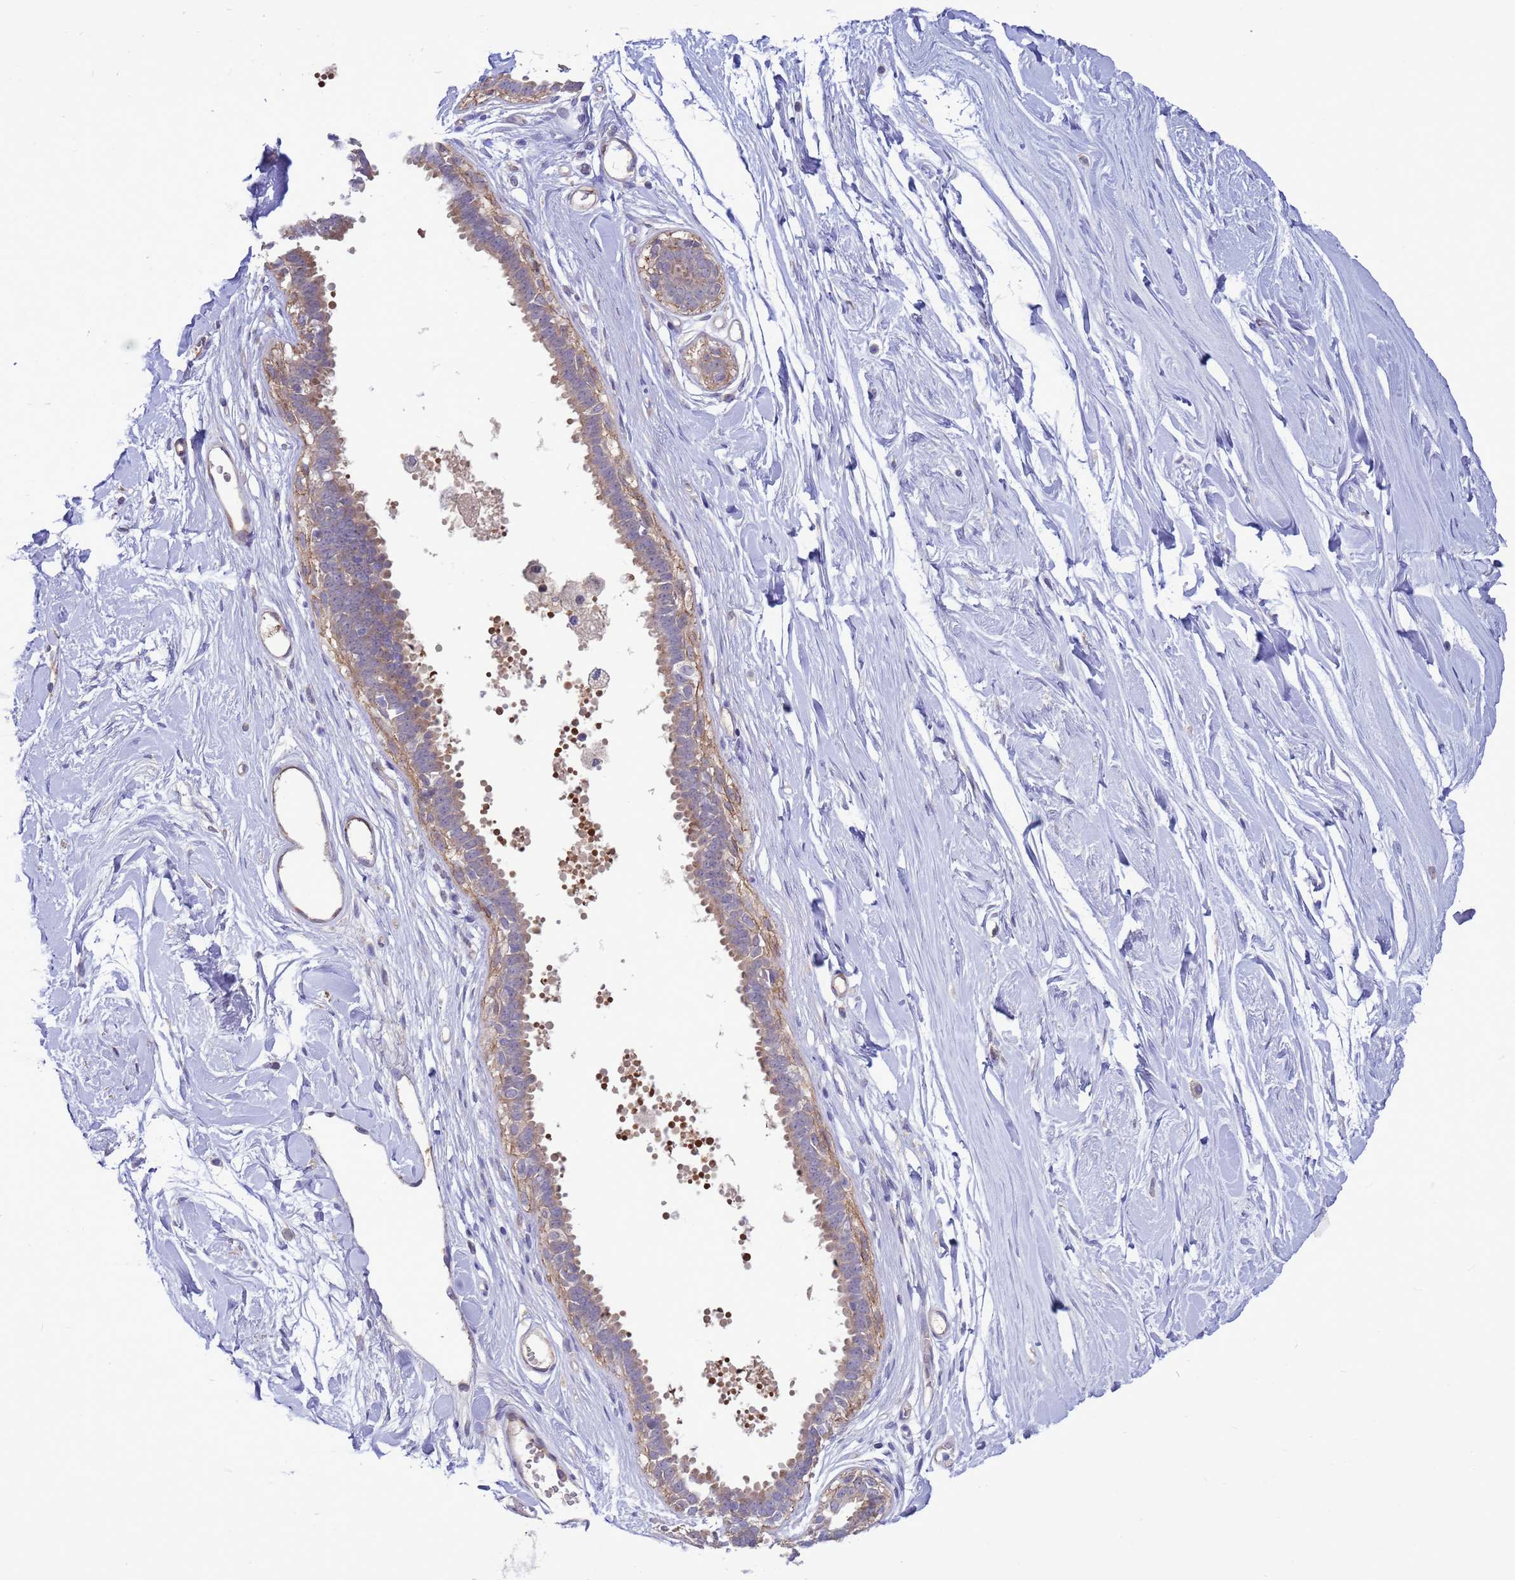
{"staining": {"intensity": "negative", "quantity": "none", "location": "none"}, "tissue": "breast", "cell_type": "Adipocytes", "image_type": "normal", "snomed": [{"axis": "morphology", "description": "Normal tissue, NOS"}, {"axis": "topography", "description": "Breast"}], "caption": "Normal breast was stained to show a protein in brown. There is no significant positivity in adipocytes. (Brightfield microscopy of DAB (3,3'-diaminobenzidine) immunohistochemistry at high magnification).", "gene": "GJA10", "patient": {"sex": "female", "age": 45}}